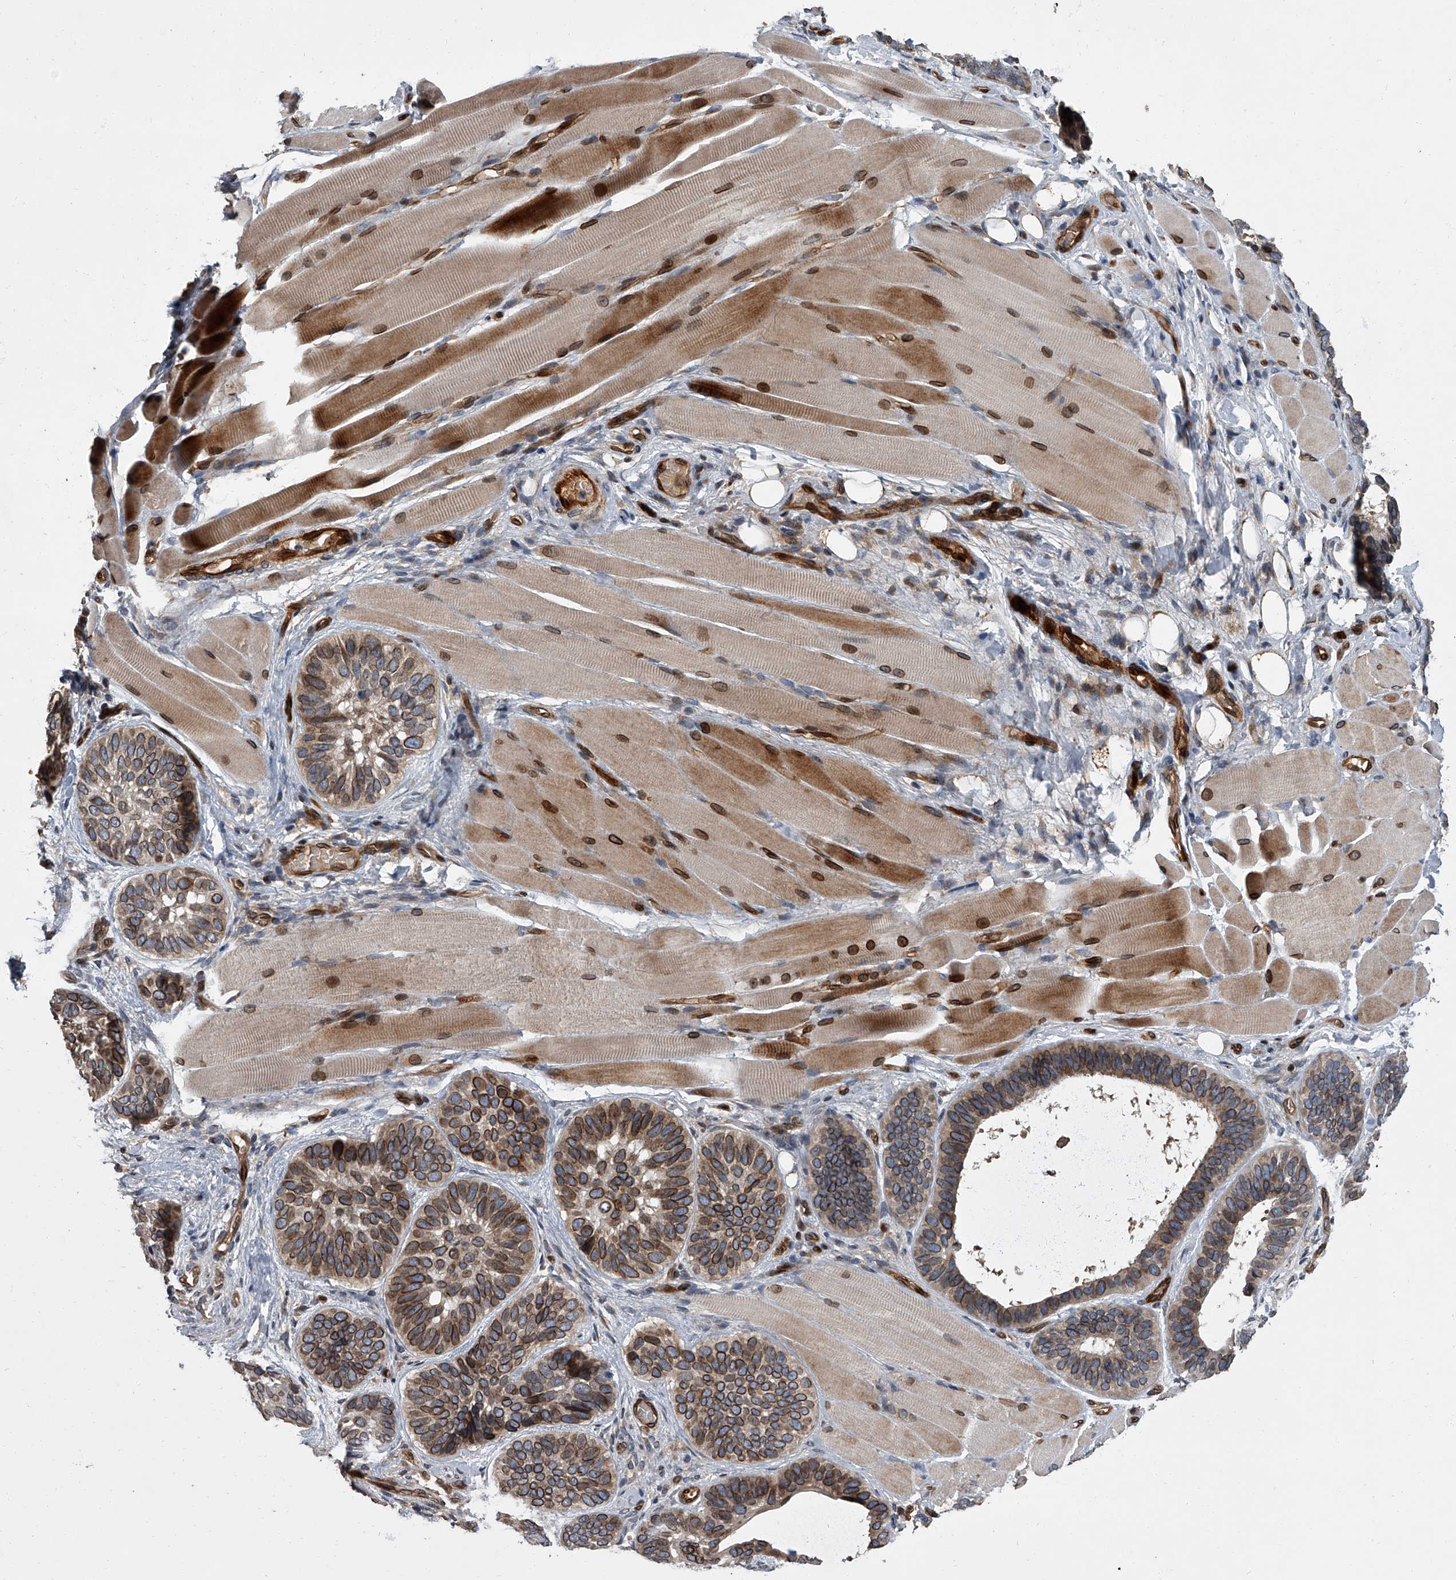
{"staining": {"intensity": "moderate", "quantity": ">75%", "location": "cytoplasmic/membranous,nuclear"}, "tissue": "skin cancer", "cell_type": "Tumor cells", "image_type": "cancer", "snomed": [{"axis": "morphology", "description": "Basal cell carcinoma"}, {"axis": "topography", "description": "Skin"}], "caption": "High-power microscopy captured an IHC image of skin basal cell carcinoma, revealing moderate cytoplasmic/membranous and nuclear positivity in about >75% of tumor cells.", "gene": "LRRC8C", "patient": {"sex": "male", "age": 62}}